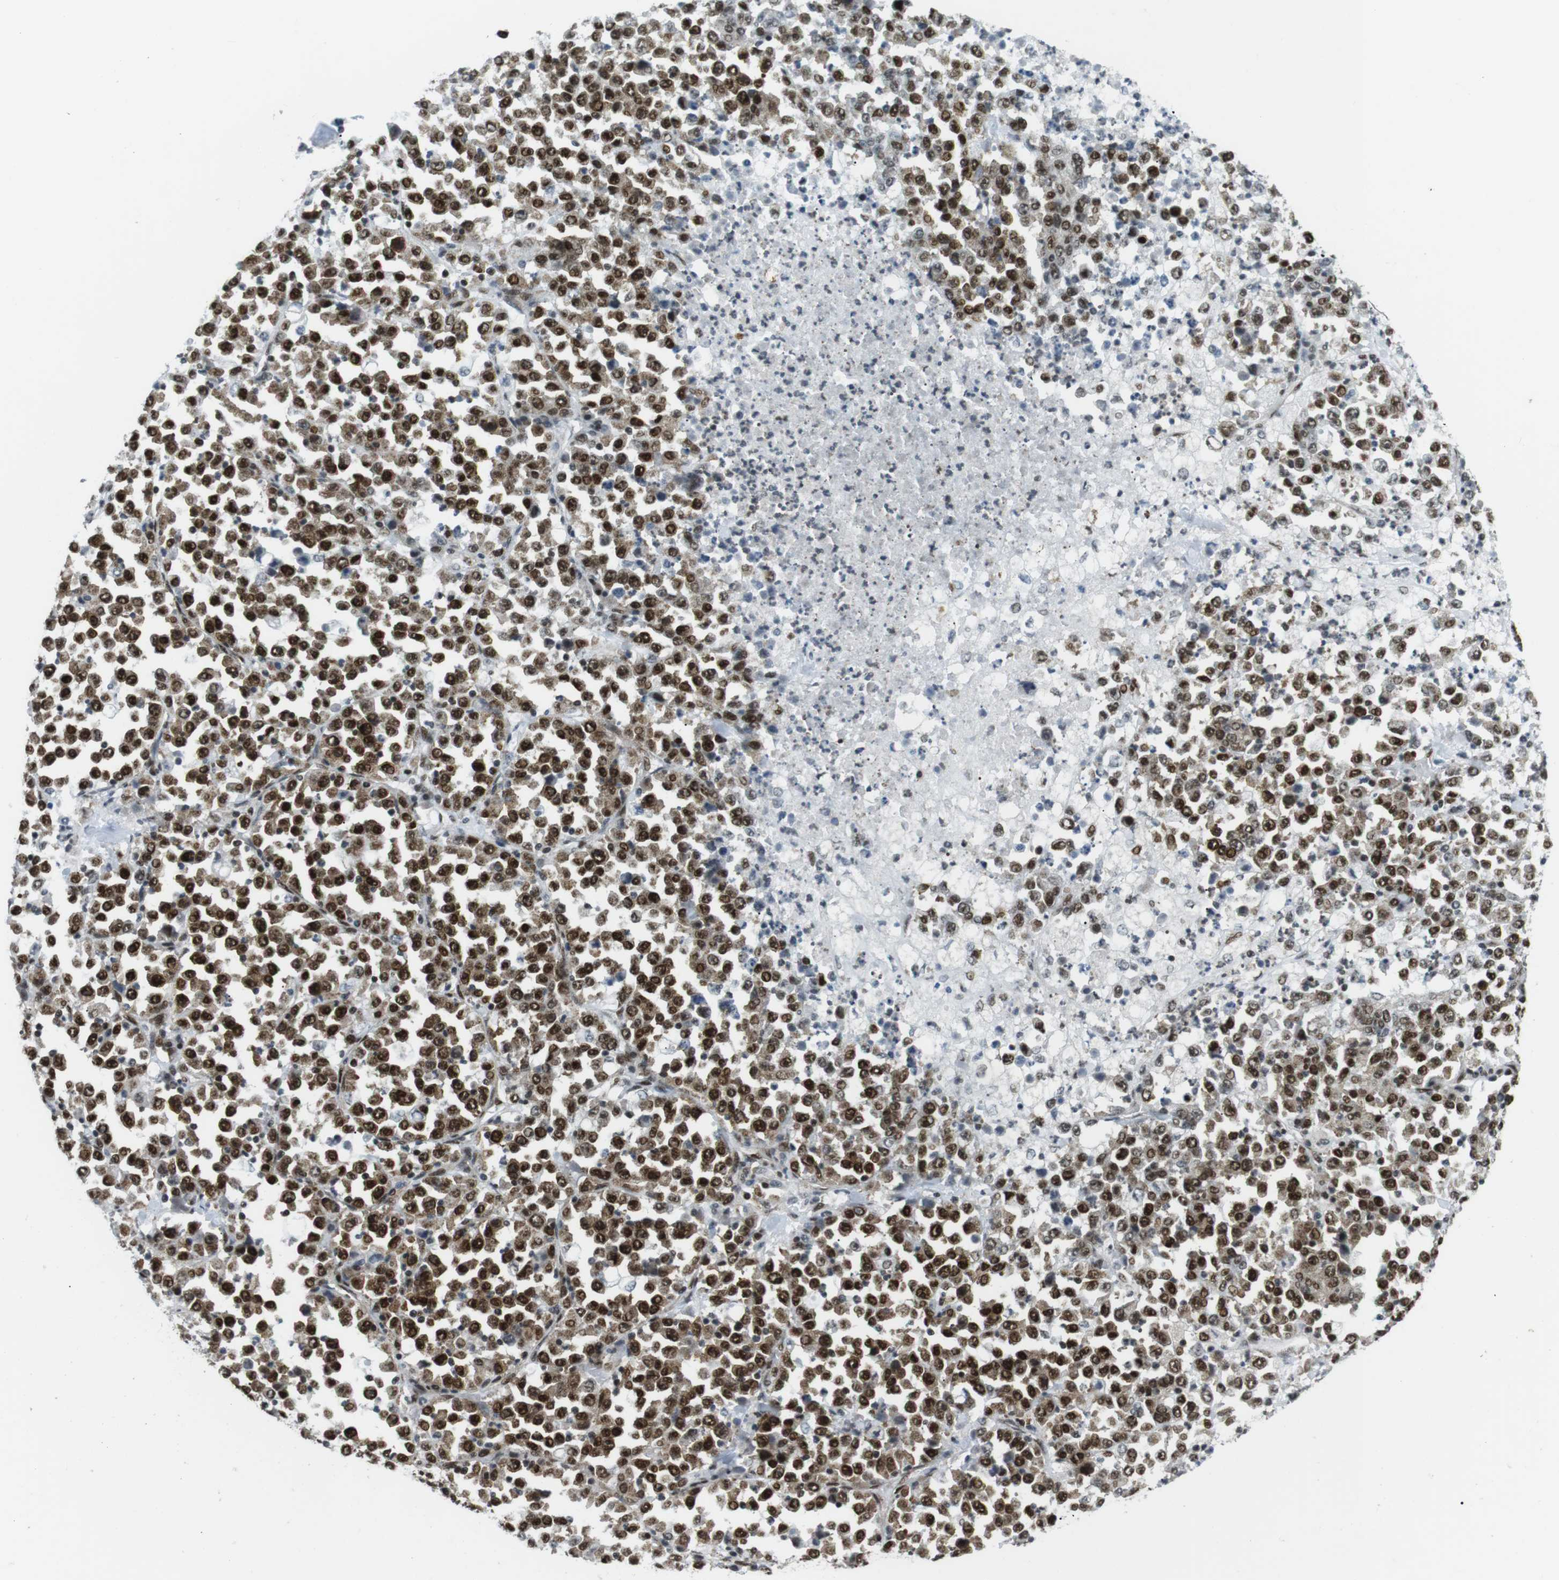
{"staining": {"intensity": "strong", "quantity": ">75%", "location": "nuclear"}, "tissue": "stomach cancer", "cell_type": "Tumor cells", "image_type": "cancer", "snomed": [{"axis": "morphology", "description": "Normal tissue, NOS"}, {"axis": "morphology", "description": "Adenocarcinoma, NOS"}, {"axis": "topography", "description": "Stomach, upper"}, {"axis": "topography", "description": "Stomach"}], "caption": "Protein staining exhibits strong nuclear positivity in about >75% of tumor cells in stomach cancer (adenocarcinoma). Immunohistochemistry stains the protein of interest in brown and the nuclei are stained blue.", "gene": "CDC27", "patient": {"sex": "male", "age": 59}}